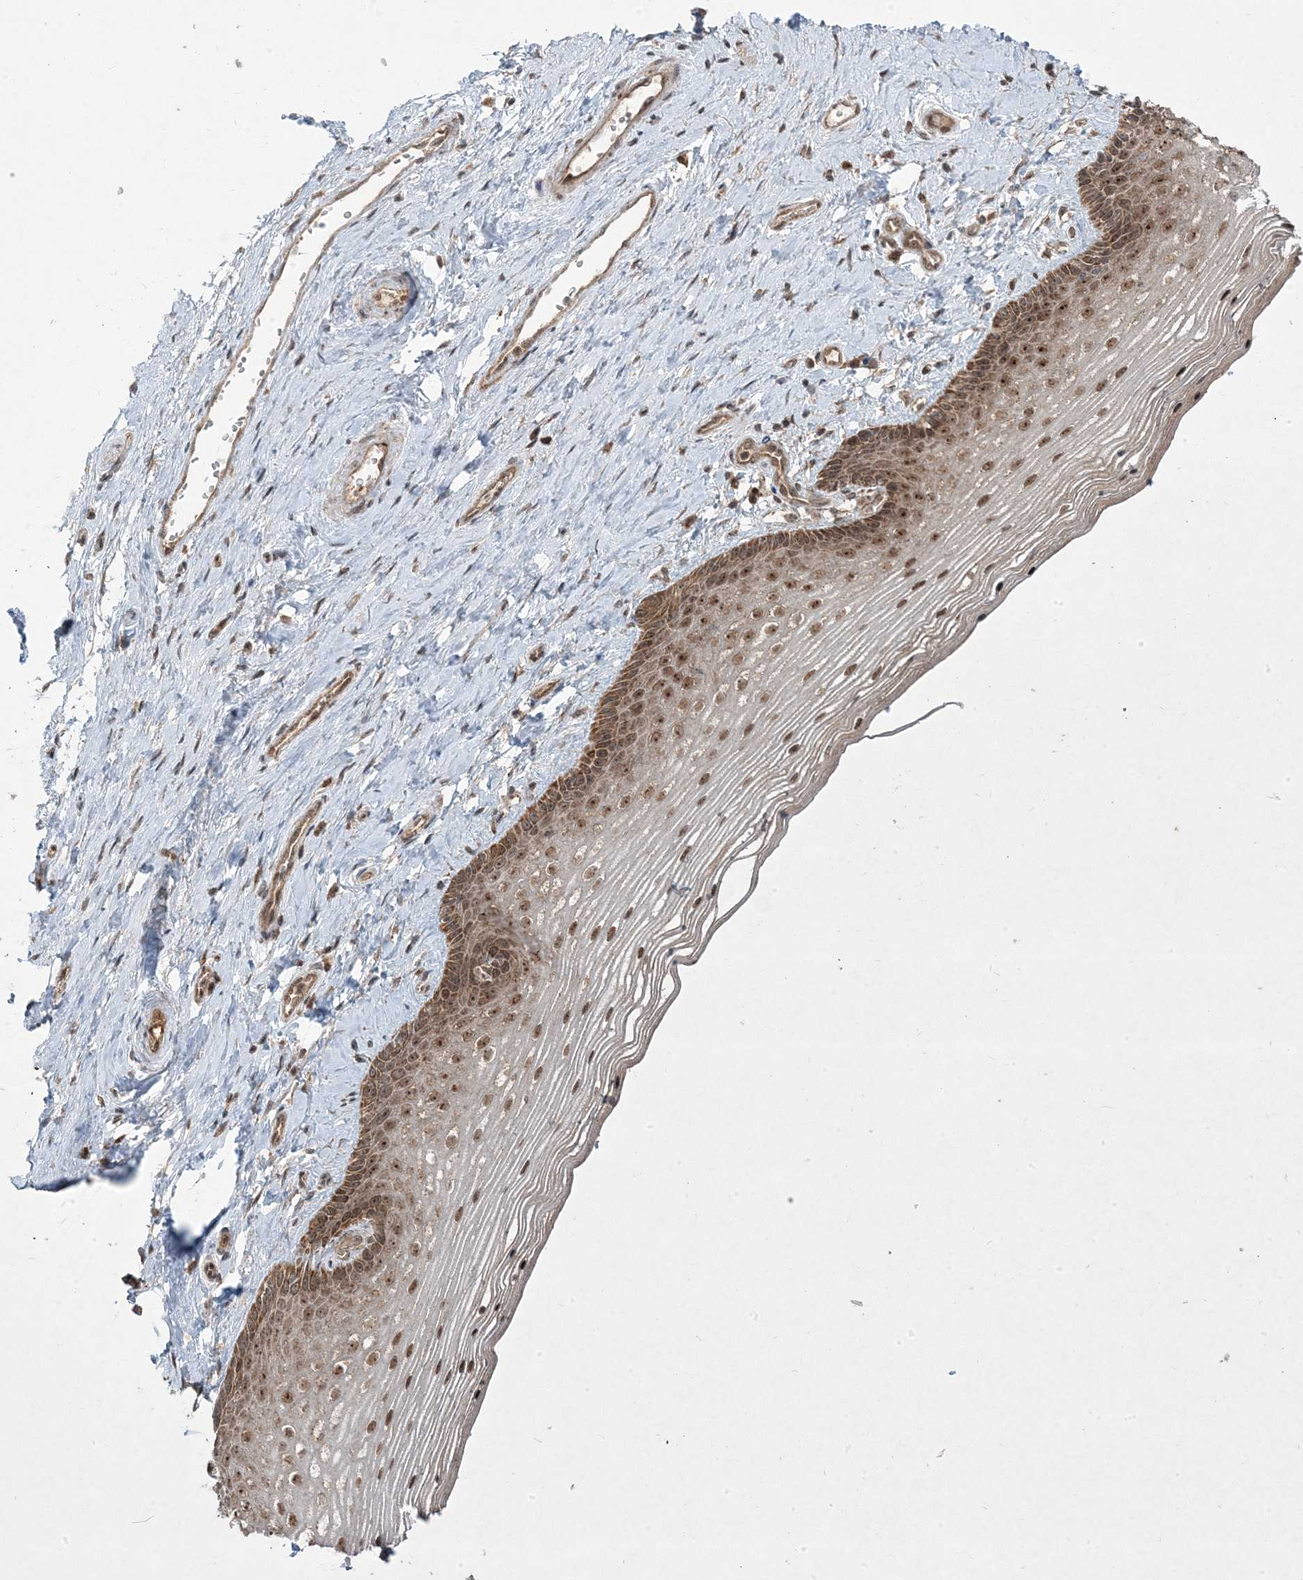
{"staining": {"intensity": "moderate", "quantity": ">75%", "location": "nuclear"}, "tissue": "vagina", "cell_type": "Squamous epithelial cells", "image_type": "normal", "snomed": [{"axis": "morphology", "description": "Normal tissue, NOS"}, {"axis": "topography", "description": "Vagina"}], "caption": "Protein staining of normal vagina reveals moderate nuclear staining in approximately >75% of squamous epithelial cells. The staining is performed using DAB brown chromogen to label protein expression. The nuclei are counter-stained blue using hematoxylin.", "gene": "PLEKHM2", "patient": {"sex": "female", "age": 46}}